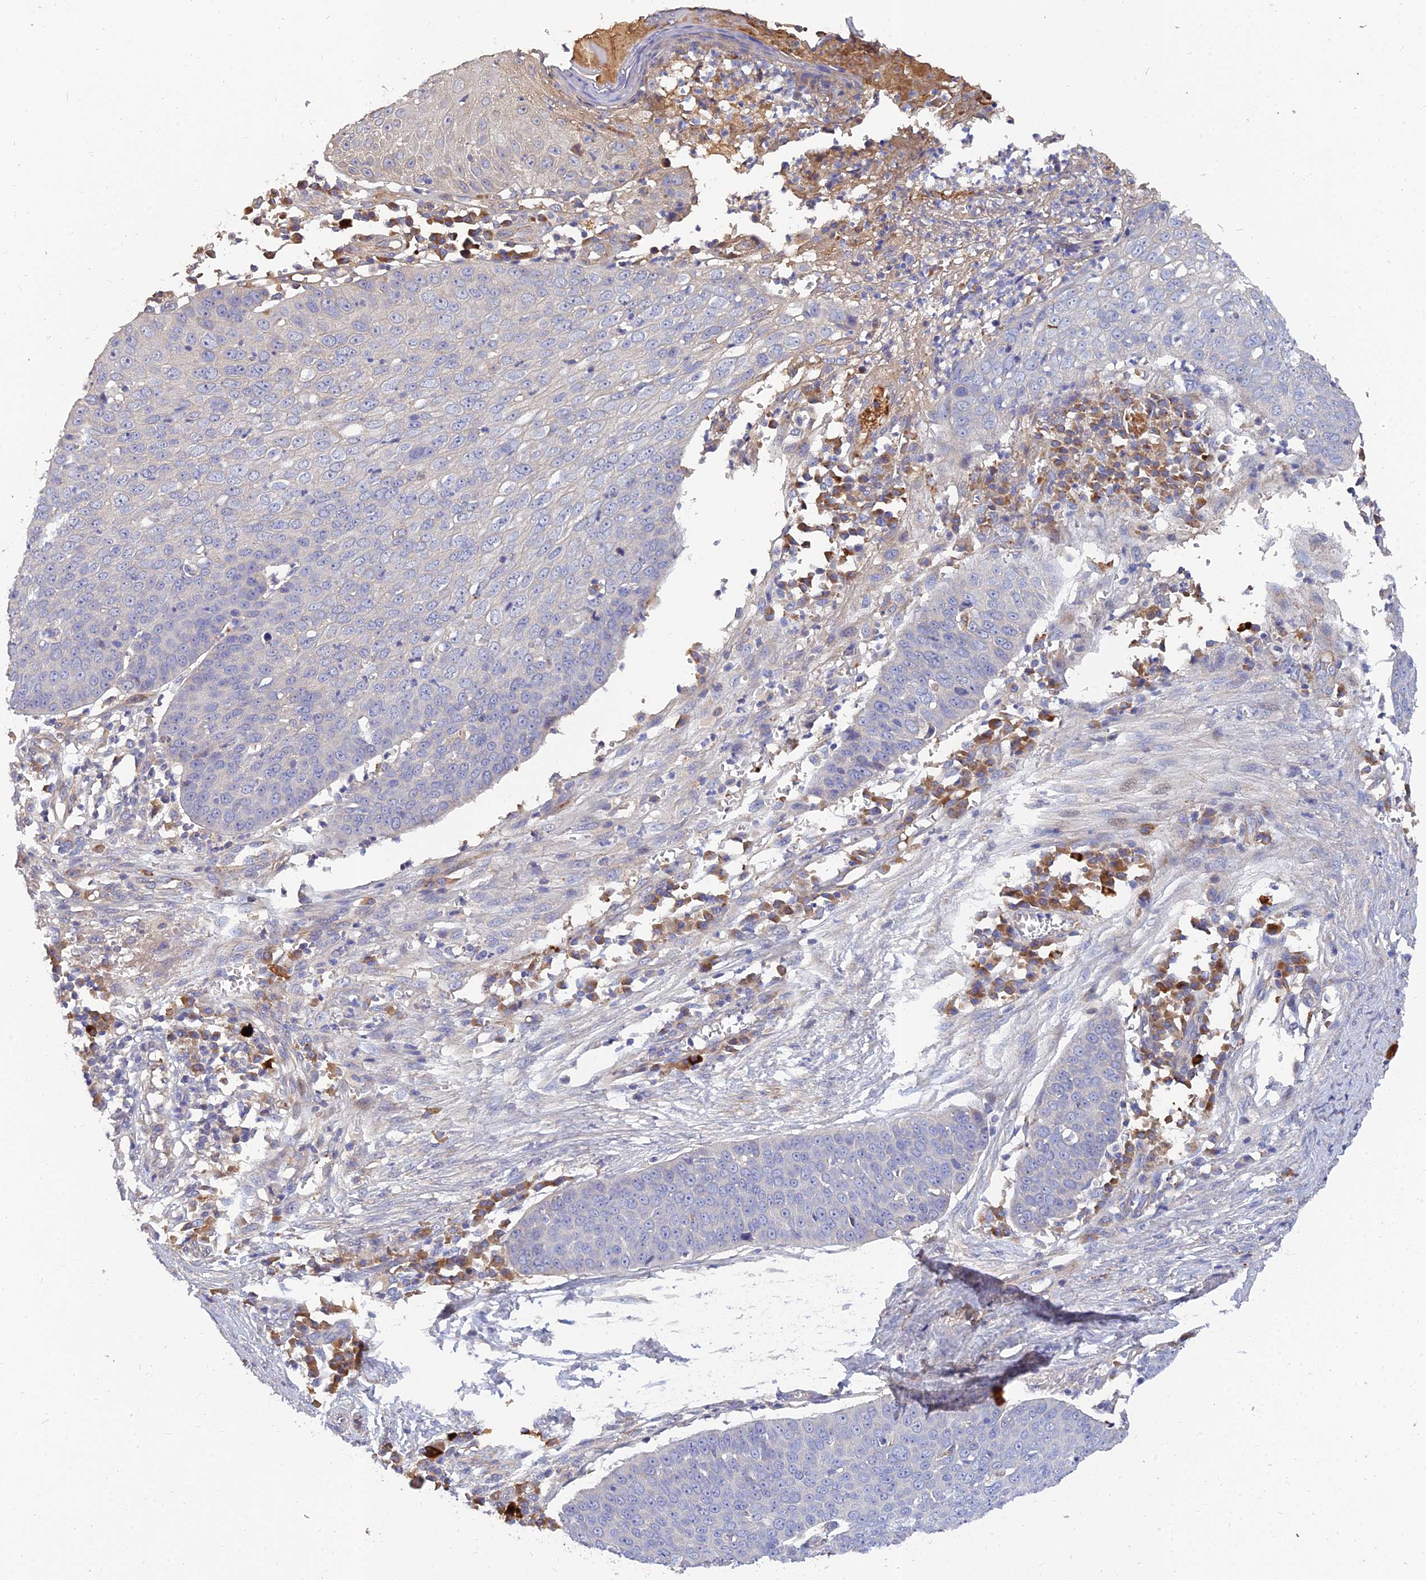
{"staining": {"intensity": "negative", "quantity": "none", "location": "none"}, "tissue": "skin cancer", "cell_type": "Tumor cells", "image_type": "cancer", "snomed": [{"axis": "morphology", "description": "Squamous cell carcinoma, NOS"}, {"axis": "topography", "description": "Skin"}], "caption": "An immunohistochemistry (IHC) image of skin squamous cell carcinoma is shown. There is no staining in tumor cells of skin squamous cell carcinoma.", "gene": "MRPL35", "patient": {"sex": "male", "age": 71}}